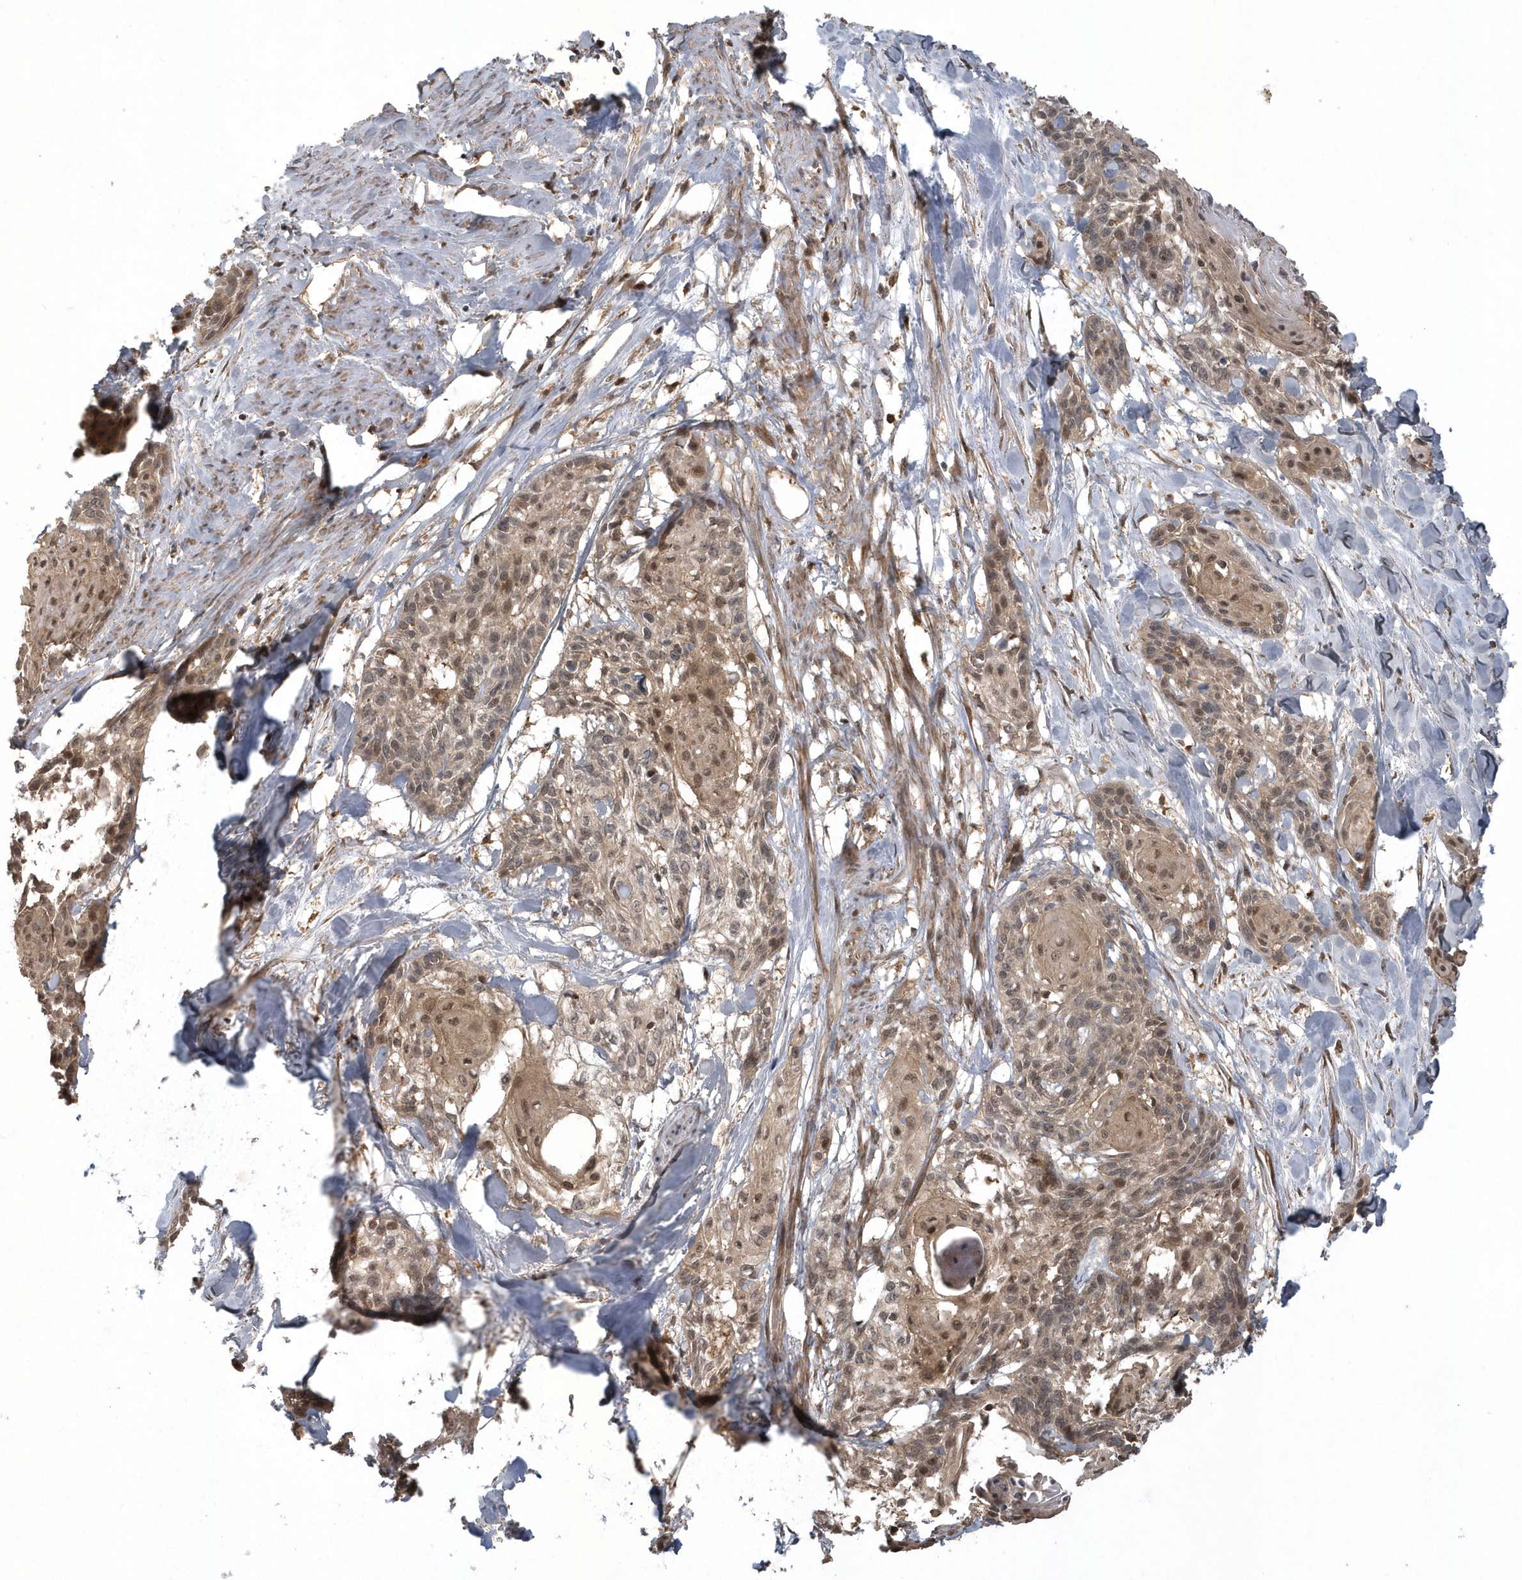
{"staining": {"intensity": "moderate", "quantity": ">75%", "location": "cytoplasmic/membranous,nuclear"}, "tissue": "cervical cancer", "cell_type": "Tumor cells", "image_type": "cancer", "snomed": [{"axis": "morphology", "description": "Squamous cell carcinoma, NOS"}, {"axis": "topography", "description": "Cervix"}], "caption": "Cervical cancer stained with a protein marker exhibits moderate staining in tumor cells.", "gene": "LACC1", "patient": {"sex": "female", "age": 57}}